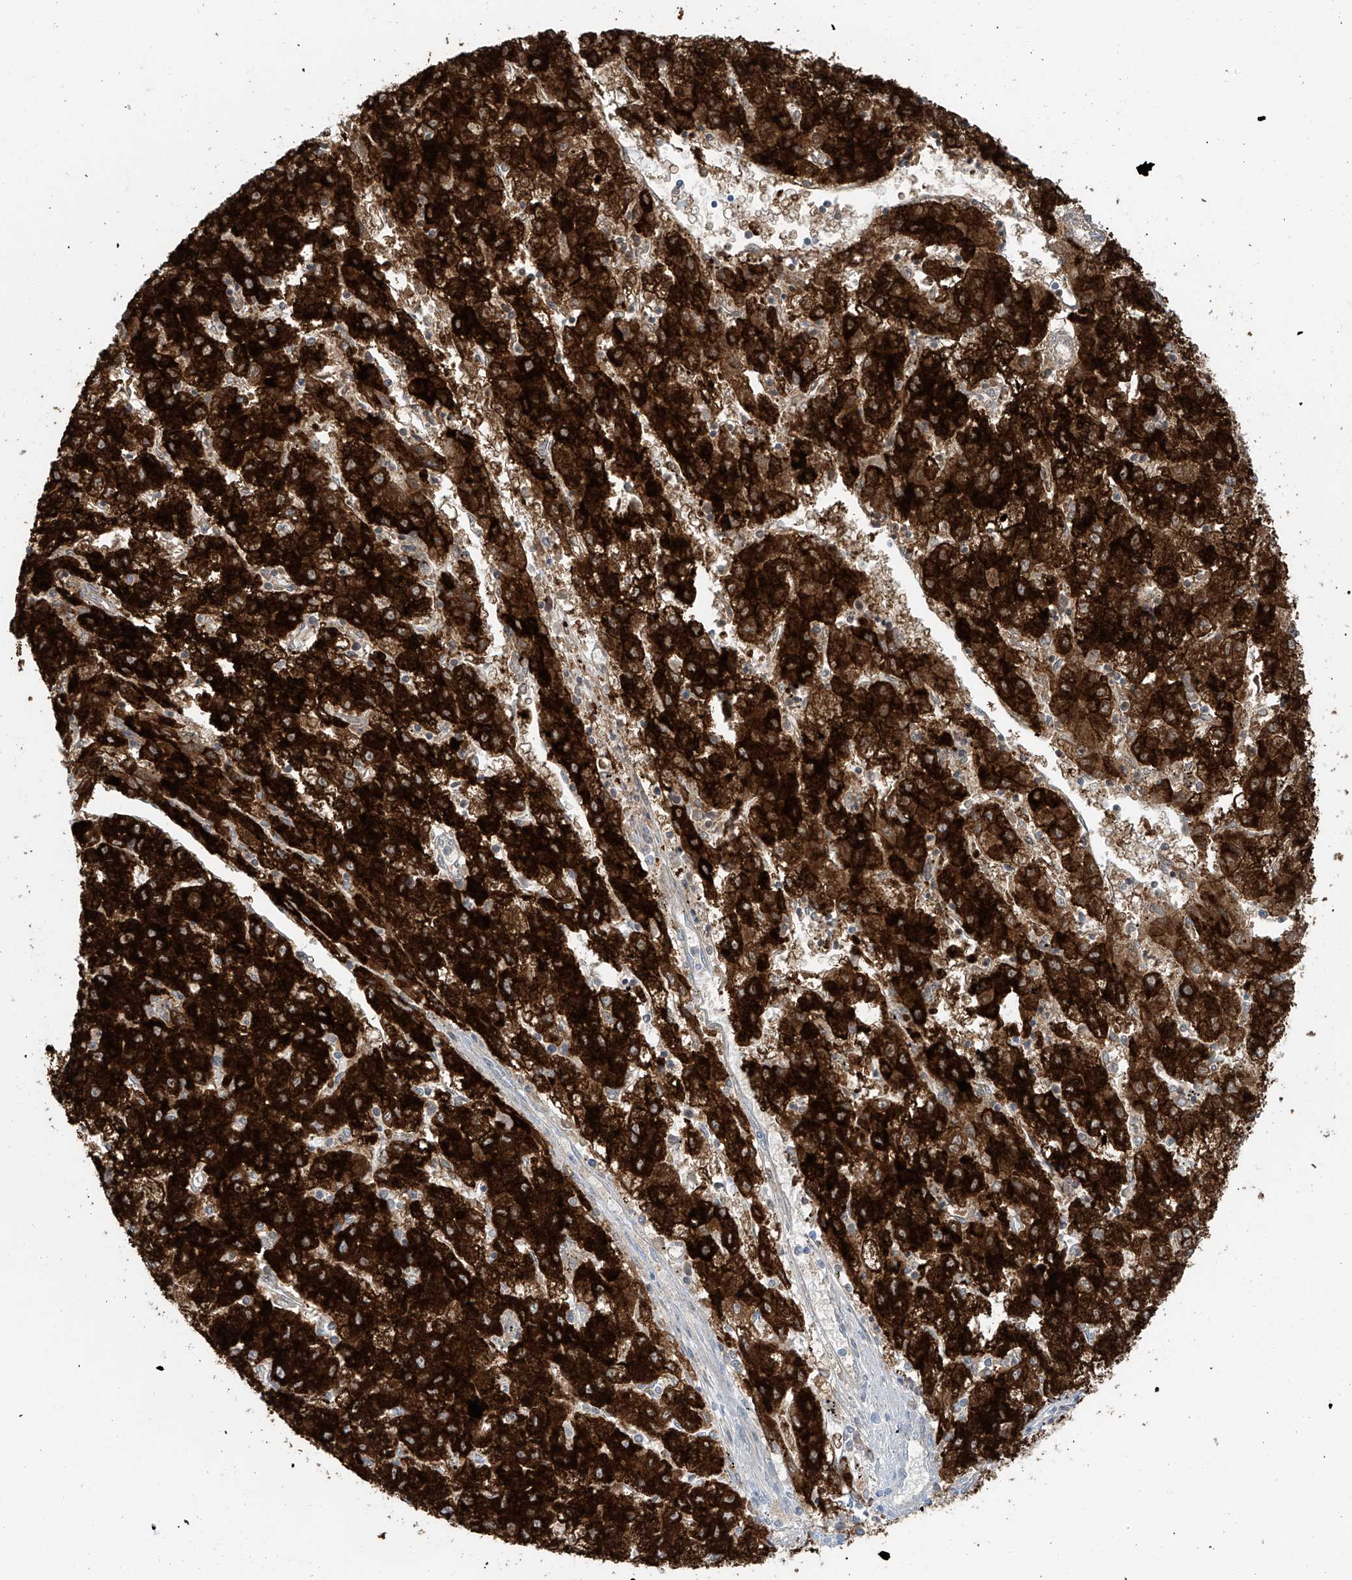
{"staining": {"intensity": "strong", "quantity": ">75%", "location": "cytoplasmic/membranous"}, "tissue": "liver cancer", "cell_type": "Tumor cells", "image_type": "cancer", "snomed": [{"axis": "morphology", "description": "Carcinoma, Hepatocellular, NOS"}, {"axis": "topography", "description": "Liver"}], "caption": "Immunohistochemistry photomicrograph of neoplastic tissue: liver cancer stained using immunohistochemistry (IHC) displays high levels of strong protein expression localized specifically in the cytoplasmic/membranous of tumor cells, appearing as a cytoplasmic/membranous brown color.", "gene": "SLC25A43", "patient": {"sex": "male", "age": 72}}